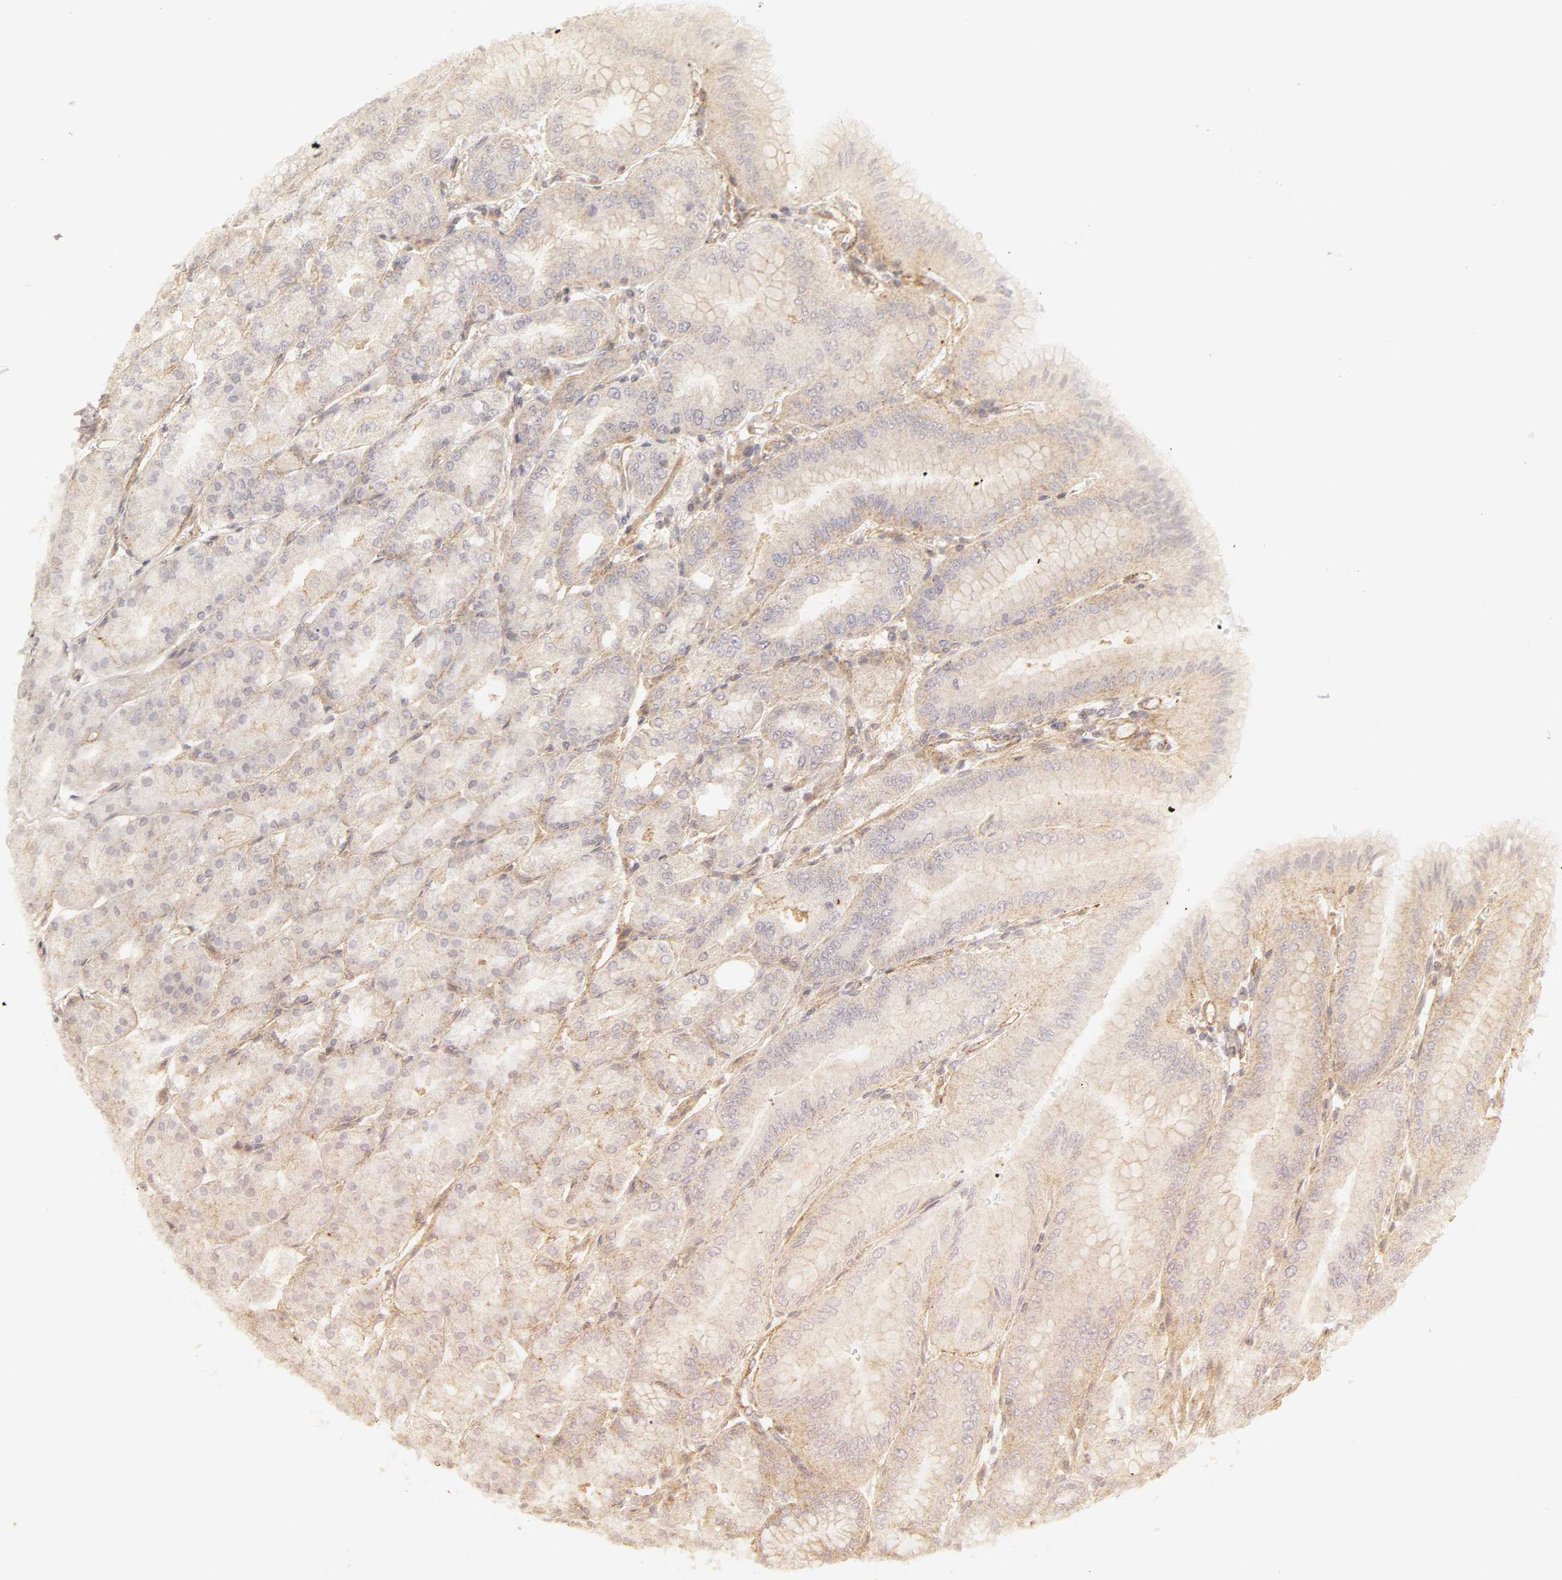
{"staining": {"intensity": "moderate", "quantity": ">75%", "location": "cytoplasmic/membranous"}, "tissue": "stomach", "cell_type": "Glandular cells", "image_type": "normal", "snomed": [{"axis": "morphology", "description": "Normal tissue, NOS"}, {"axis": "topography", "description": "Stomach, lower"}], "caption": "The micrograph shows a brown stain indicating the presence of a protein in the cytoplasmic/membranous of glandular cells in stomach. (Stains: DAB (3,3'-diaminobenzidine) in brown, nuclei in blue, Microscopy: brightfield microscopy at high magnification).", "gene": "SH3GLB1", "patient": {"sex": "male", "age": 71}}